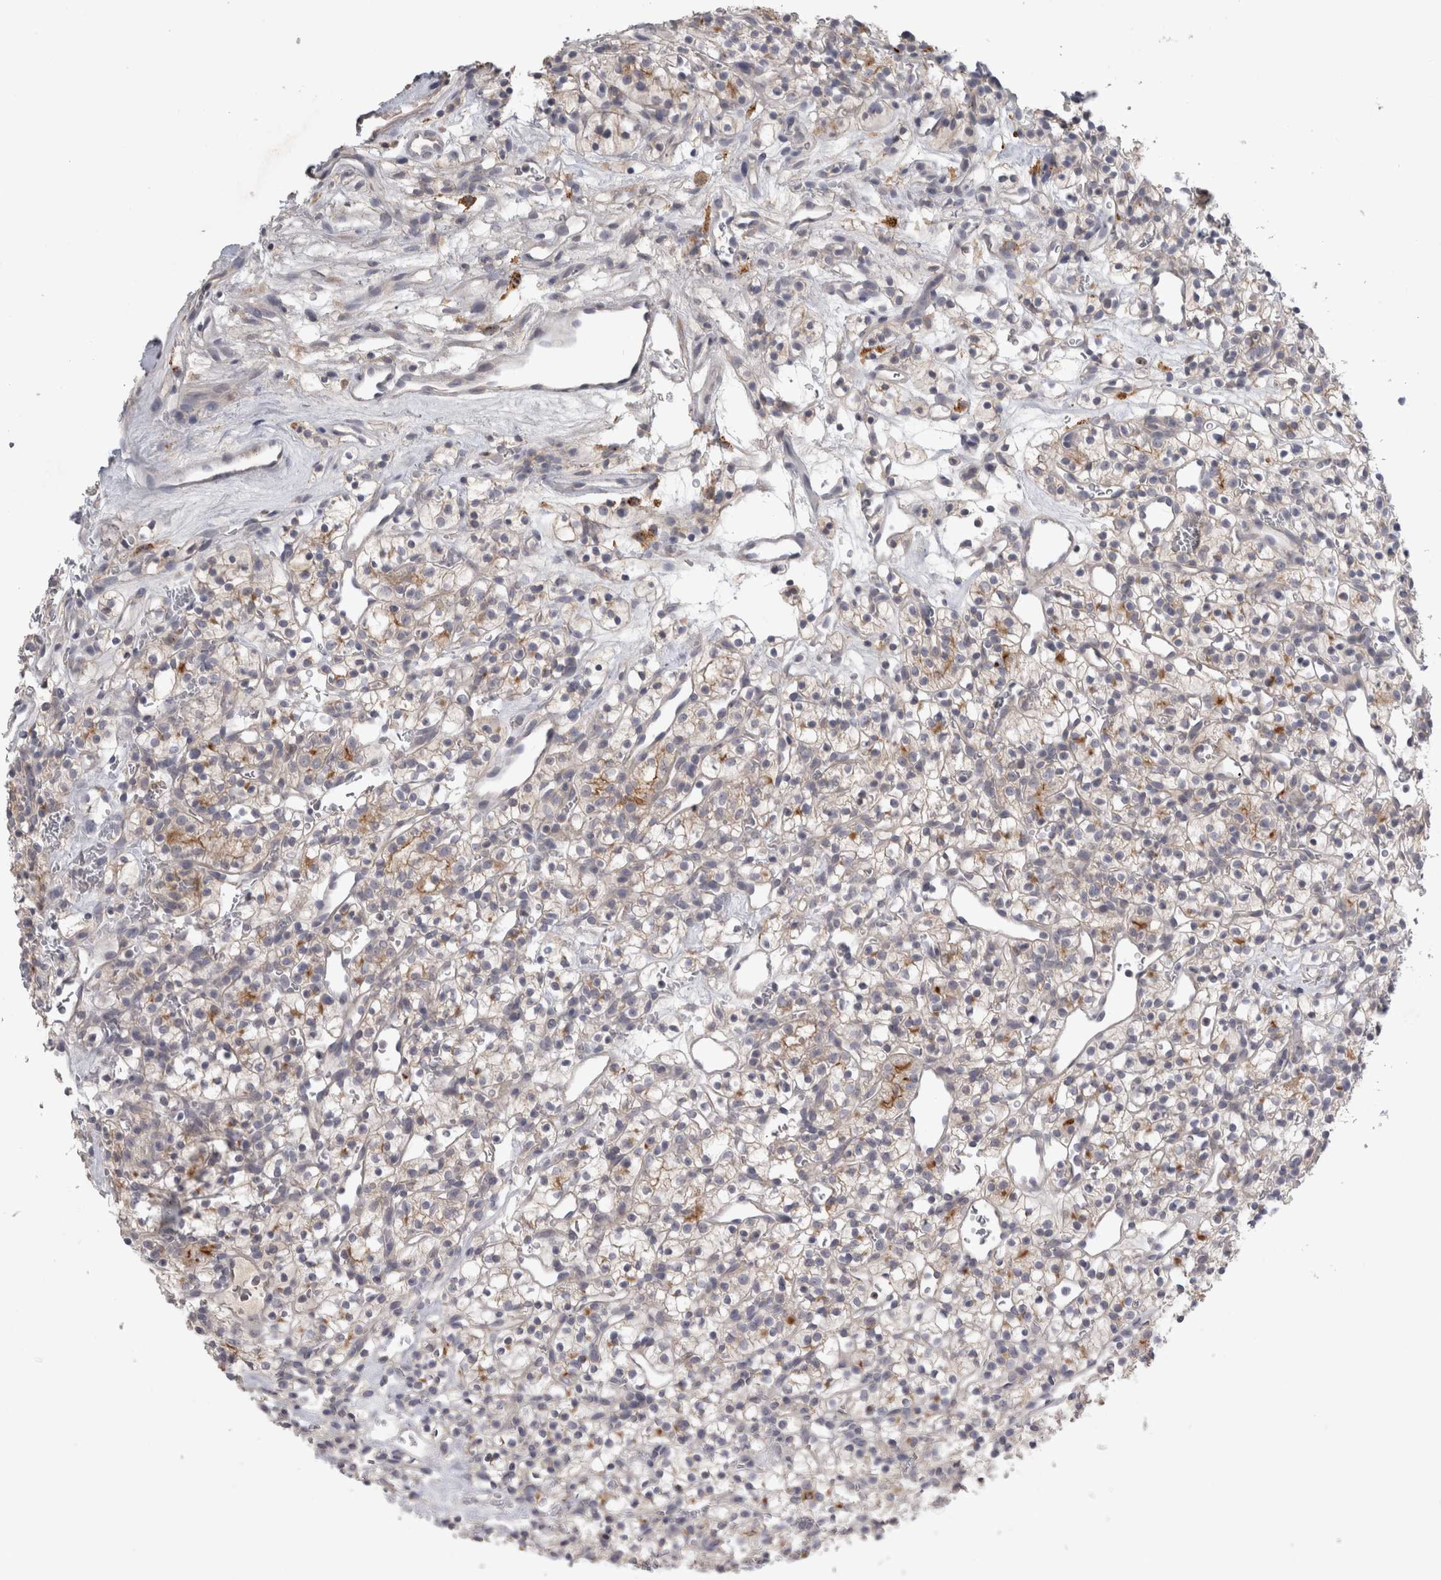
{"staining": {"intensity": "moderate", "quantity": "<25%", "location": "cytoplasmic/membranous"}, "tissue": "renal cancer", "cell_type": "Tumor cells", "image_type": "cancer", "snomed": [{"axis": "morphology", "description": "Adenocarcinoma, NOS"}, {"axis": "topography", "description": "Kidney"}], "caption": "Adenocarcinoma (renal) stained for a protein displays moderate cytoplasmic/membranous positivity in tumor cells. (brown staining indicates protein expression, while blue staining denotes nuclei).", "gene": "SLC22A11", "patient": {"sex": "female", "age": 57}}